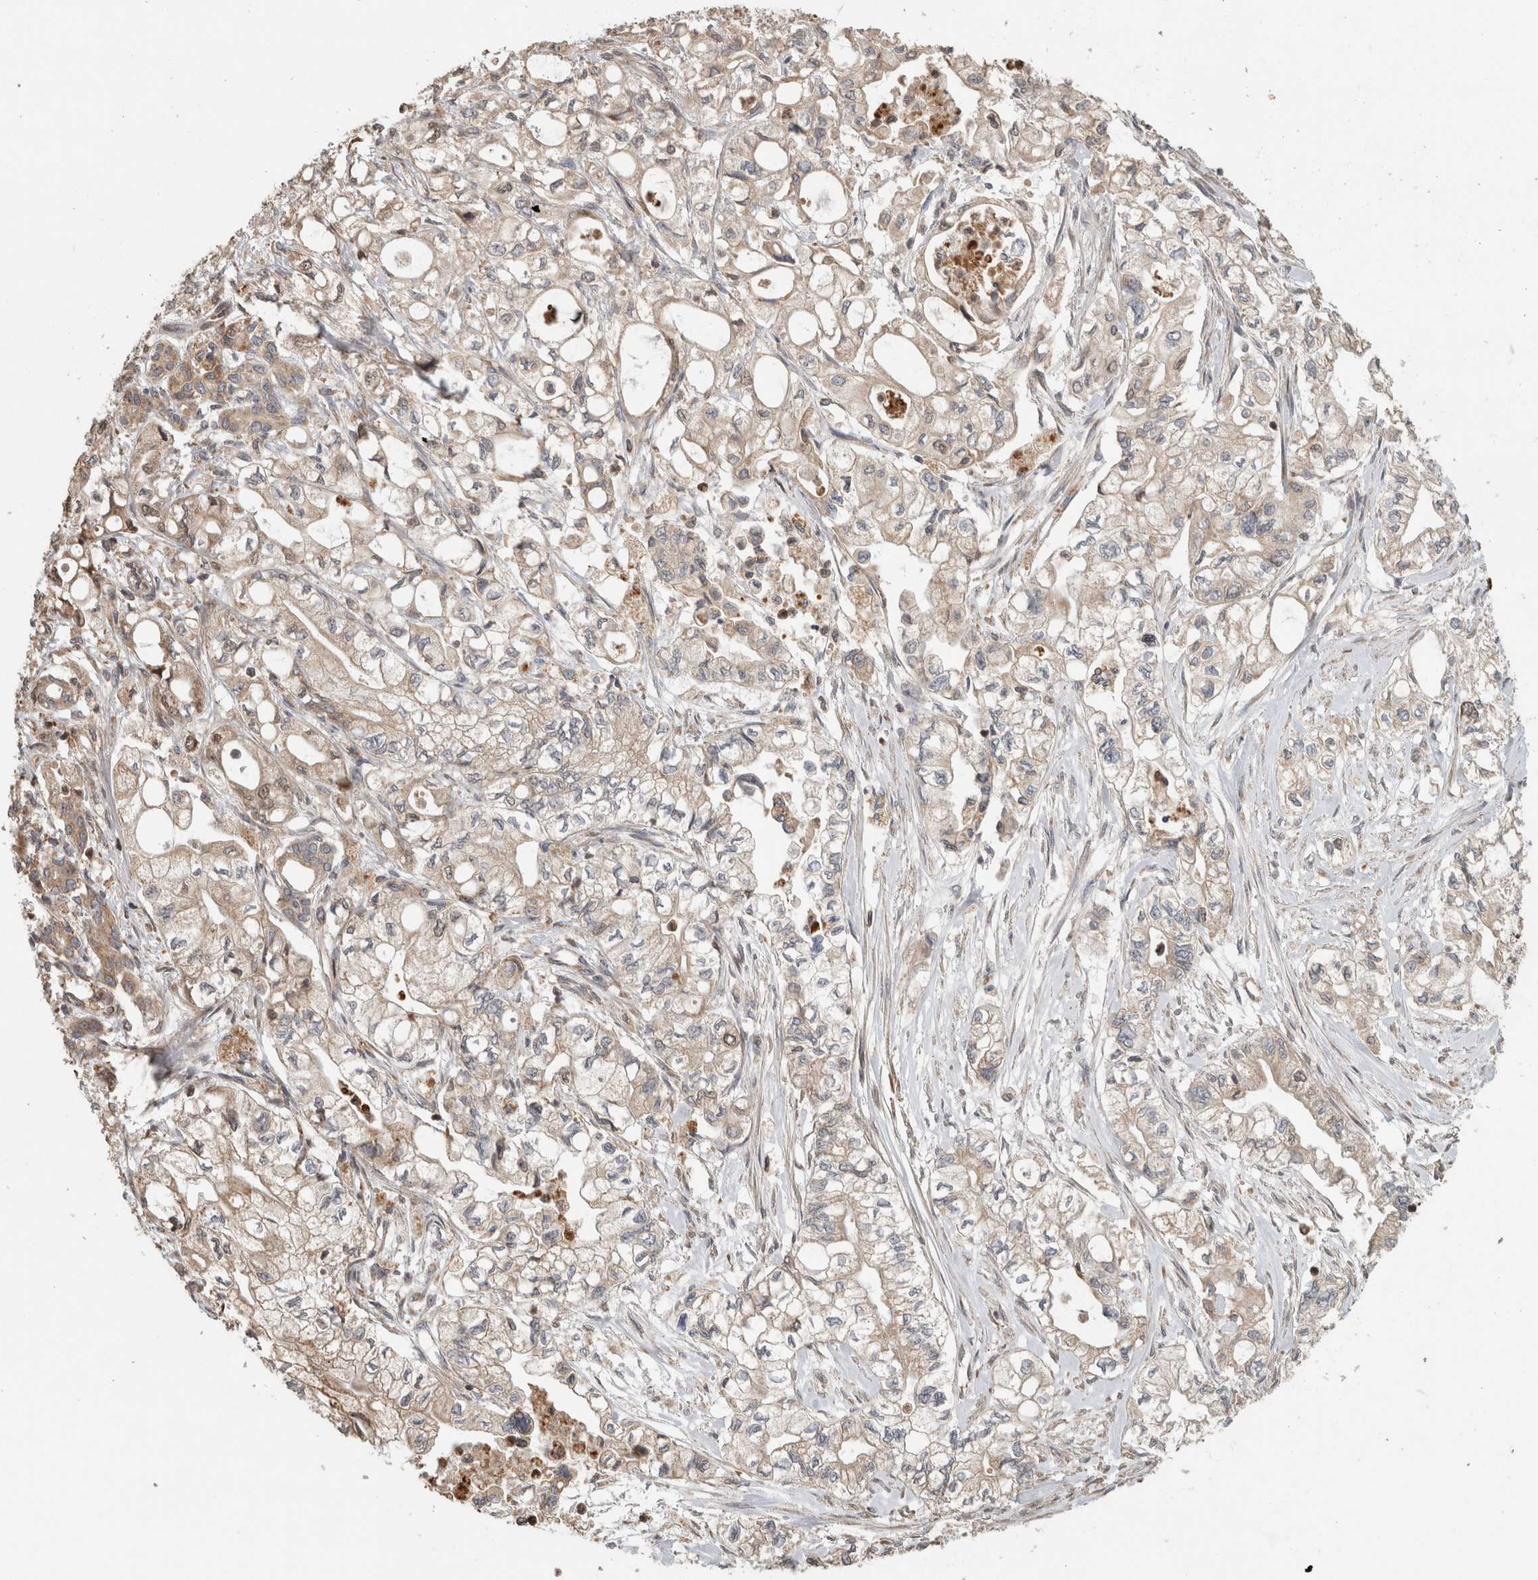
{"staining": {"intensity": "weak", "quantity": "<25%", "location": "cytoplasmic/membranous,nuclear"}, "tissue": "pancreatic cancer", "cell_type": "Tumor cells", "image_type": "cancer", "snomed": [{"axis": "morphology", "description": "Adenocarcinoma, NOS"}, {"axis": "topography", "description": "Pancreas"}], "caption": "A high-resolution photomicrograph shows immunohistochemistry (IHC) staining of pancreatic cancer, which demonstrates no significant staining in tumor cells. (DAB immunohistochemistry (IHC), high magnification).", "gene": "GINS4", "patient": {"sex": "male", "age": 79}}